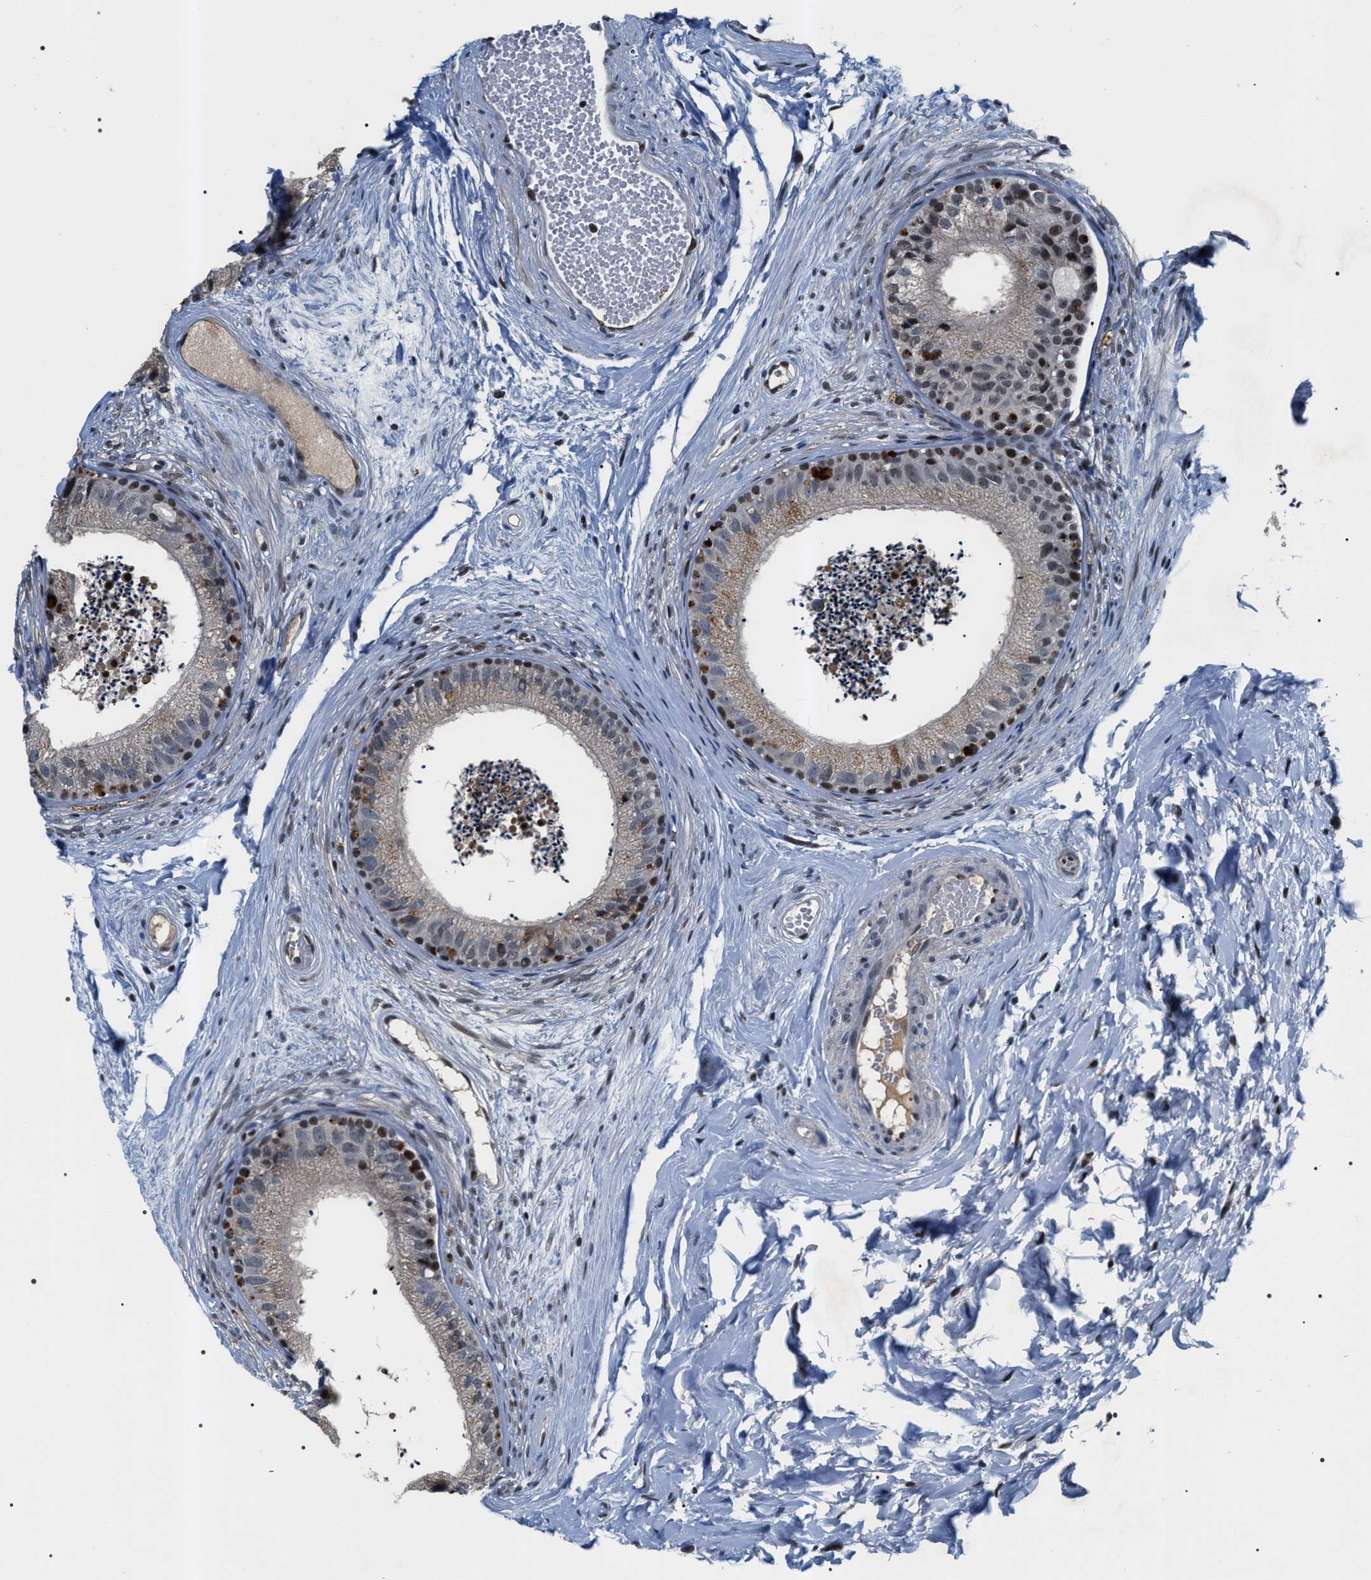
{"staining": {"intensity": "moderate", "quantity": ">75%", "location": "cytoplasmic/membranous,nuclear"}, "tissue": "epididymis", "cell_type": "Glandular cells", "image_type": "normal", "snomed": [{"axis": "morphology", "description": "Normal tissue, NOS"}, {"axis": "topography", "description": "Epididymis"}], "caption": "DAB (3,3'-diaminobenzidine) immunohistochemical staining of benign epididymis displays moderate cytoplasmic/membranous,nuclear protein staining in approximately >75% of glandular cells.", "gene": "C7orf25", "patient": {"sex": "male", "age": 56}}